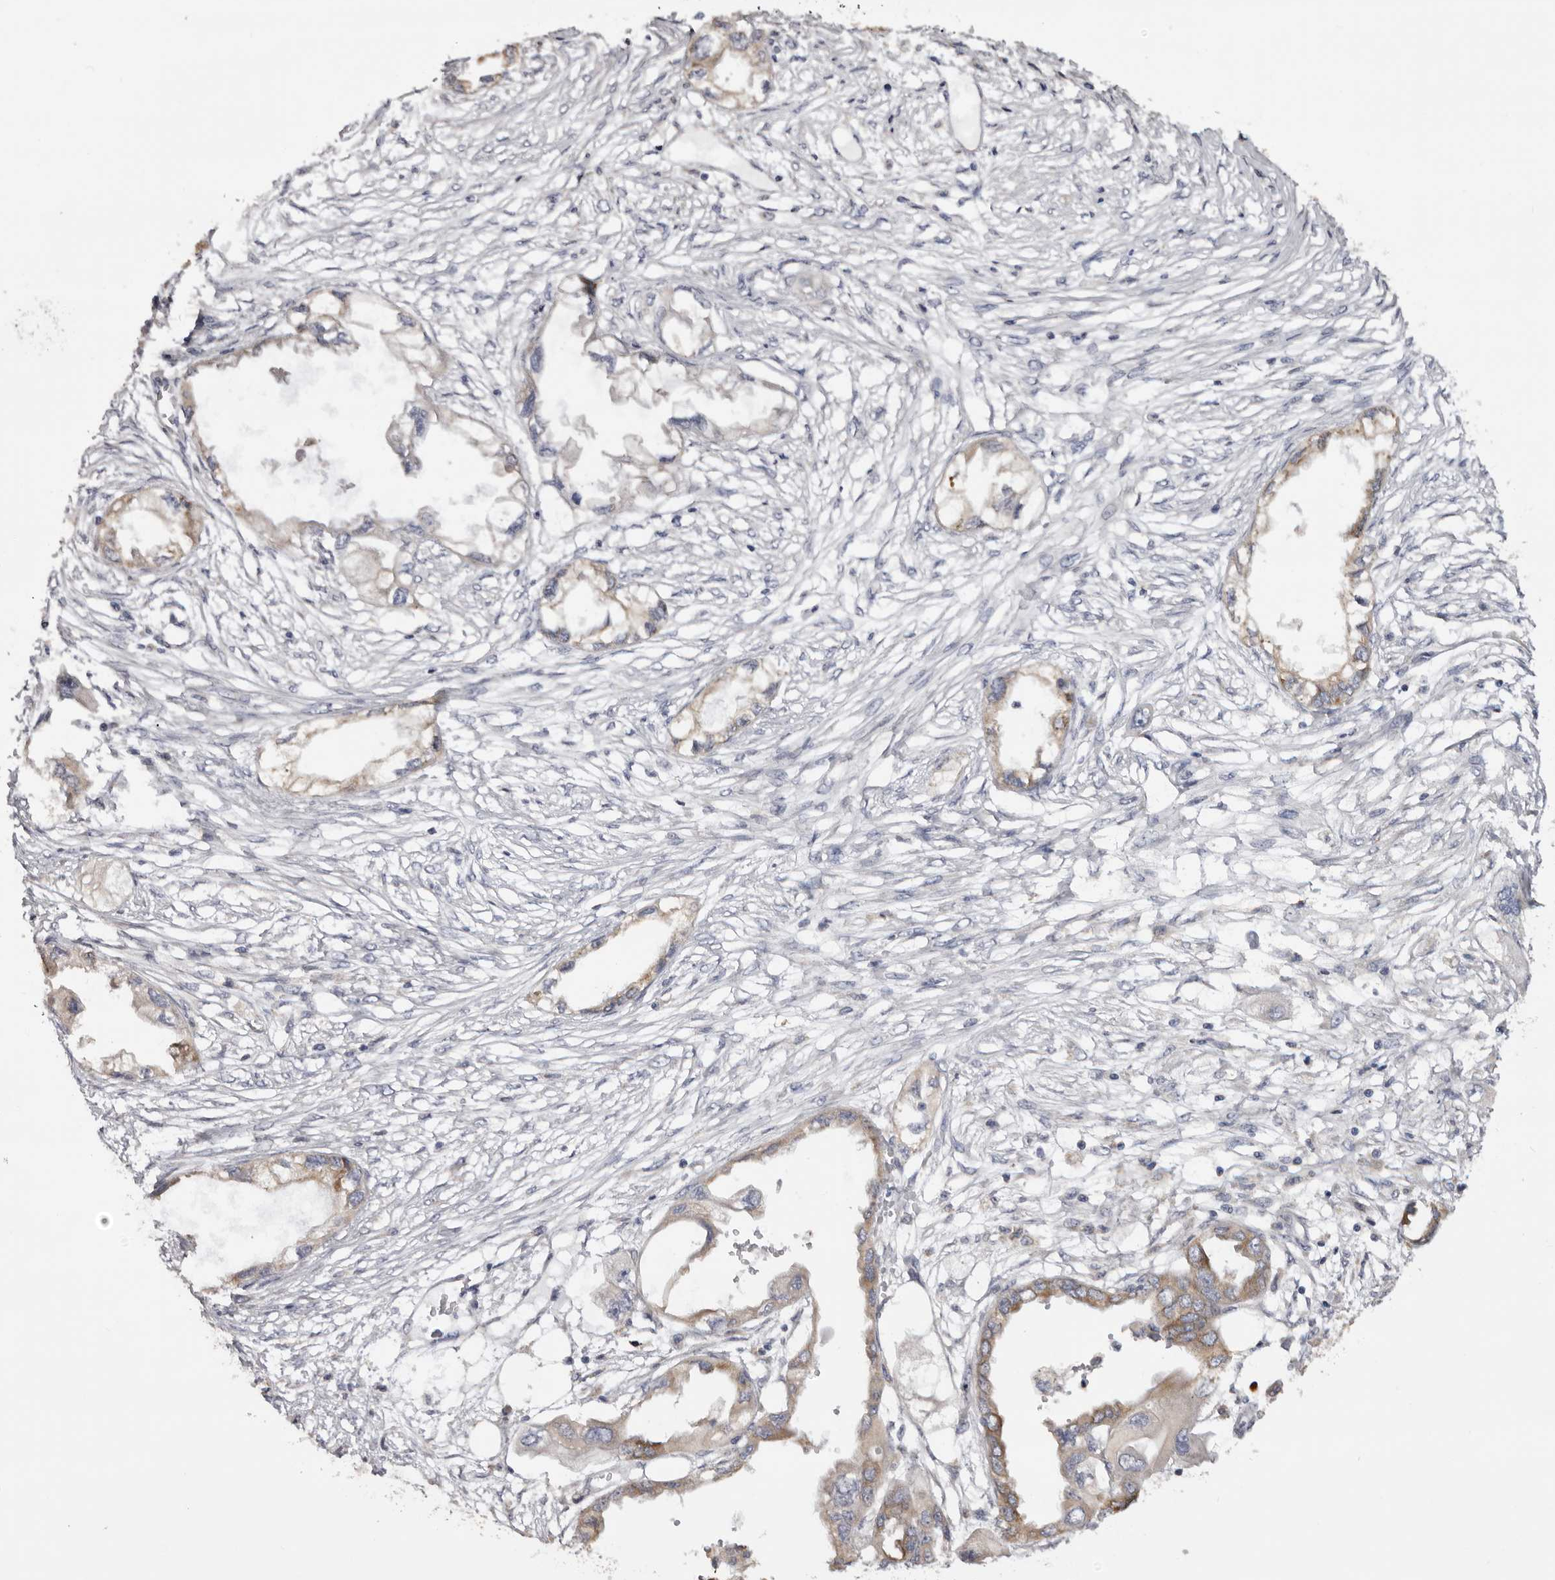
{"staining": {"intensity": "moderate", "quantity": "25%-75%", "location": "cytoplasmic/membranous"}, "tissue": "endometrial cancer", "cell_type": "Tumor cells", "image_type": "cancer", "snomed": [{"axis": "morphology", "description": "Adenocarcinoma, NOS"}, {"axis": "morphology", "description": "Adenocarcinoma, metastatic, NOS"}, {"axis": "topography", "description": "Adipose tissue"}, {"axis": "topography", "description": "Endometrium"}], "caption": "Human endometrial cancer (metastatic adenocarcinoma) stained with a brown dye shows moderate cytoplasmic/membranous positive expression in about 25%-75% of tumor cells.", "gene": "PIGX", "patient": {"sex": "female", "age": 67}}